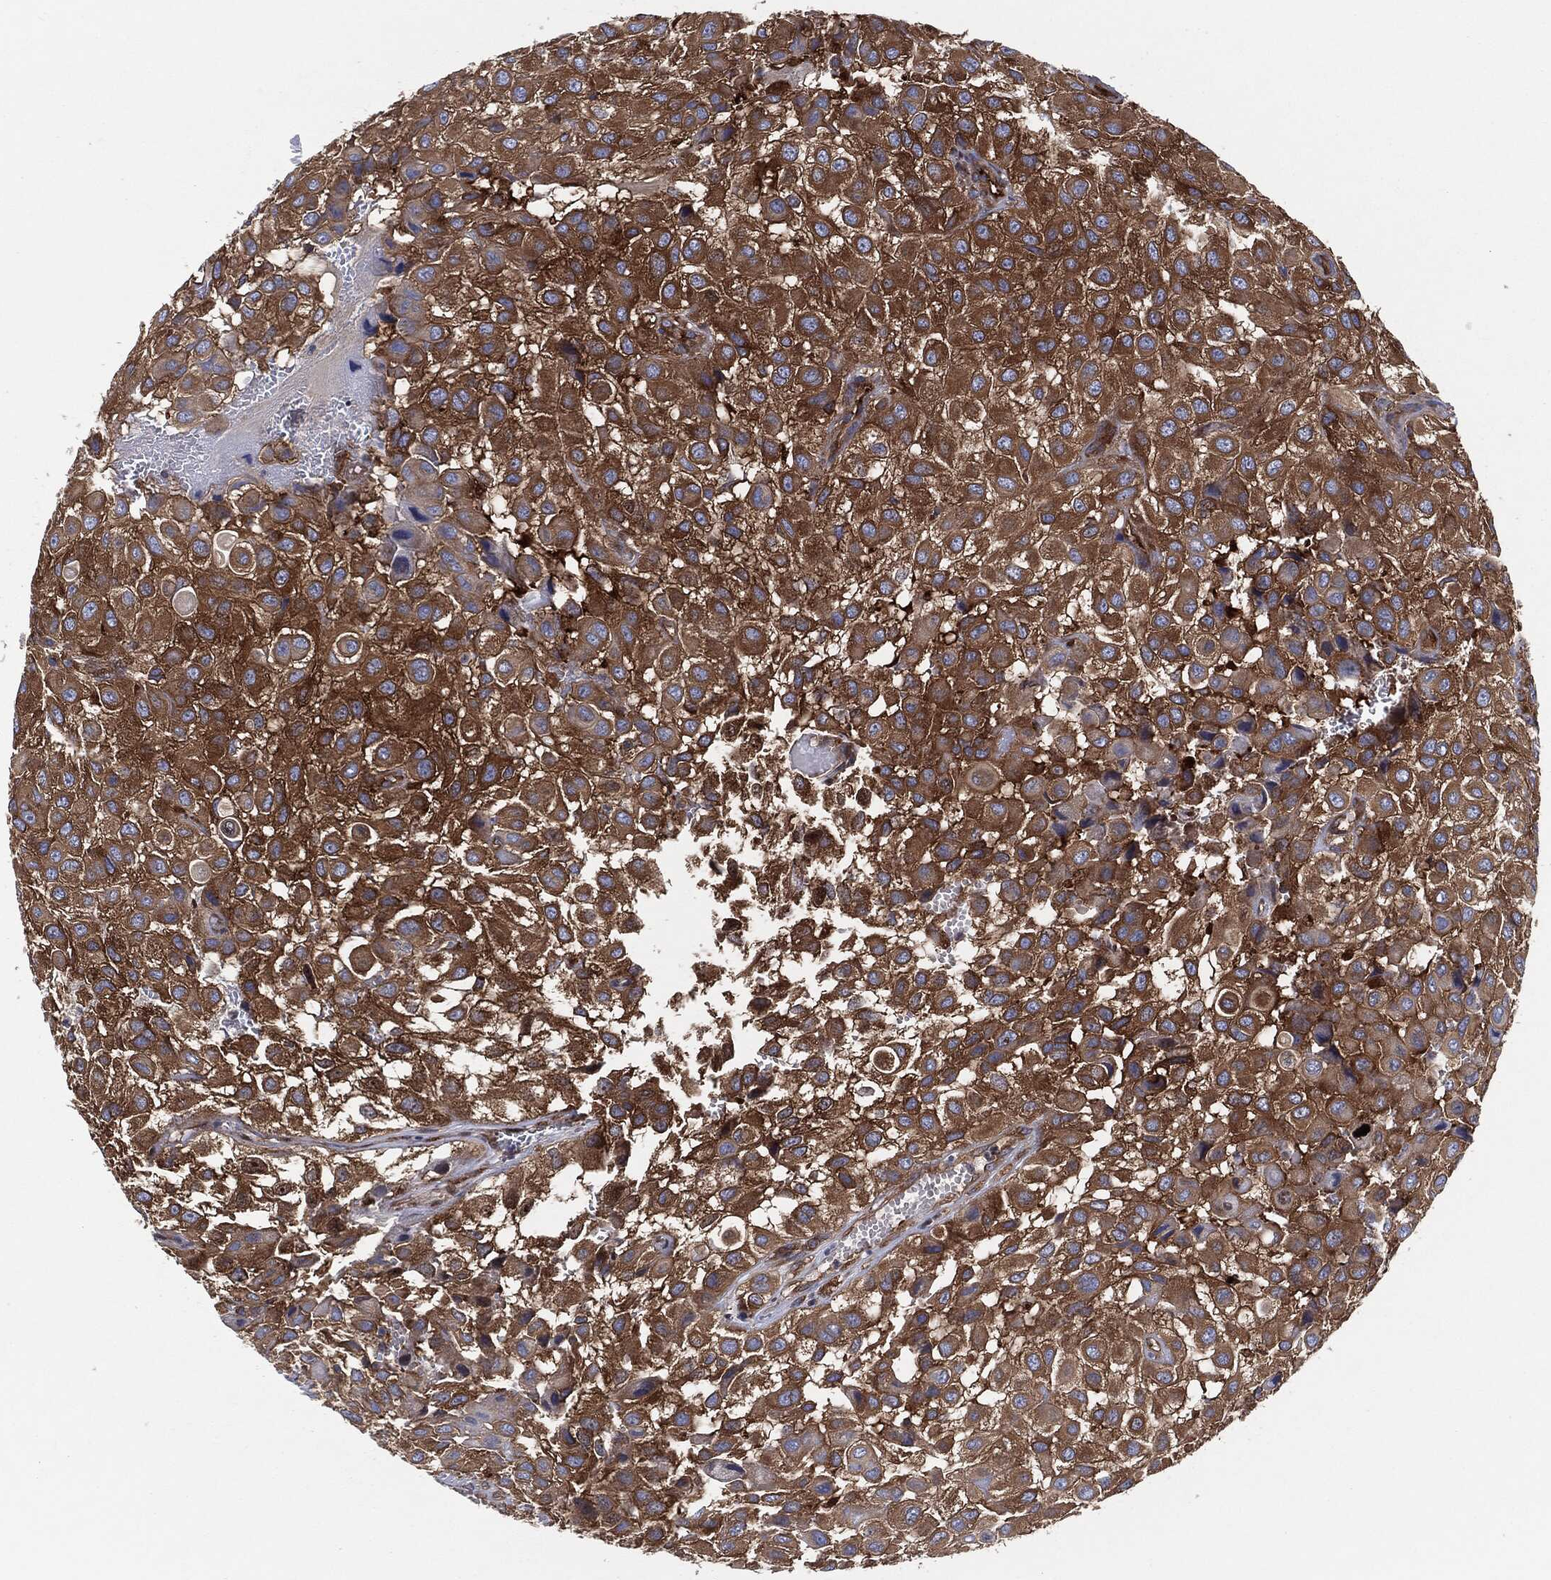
{"staining": {"intensity": "strong", "quantity": ">75%", "location": "cytoplasmic/membranous"}, "tissue": "urothelial cancer", "cell_type": "Tumor cells", "image_type": "cancer", "snomed": [{"axis": "morphology", "description": "Urothelial carcinoma, High grade"}, {"axis": "topography", "description": "Urinary bladder"}], "caption": "Immunohistochemical staining of high-grade urothelial carcinoma reveals strong cytoplasmic/membranous protein positivity in approximately >75% of tumor cells.", "gene": "EIF2S2", "patient": {"sex": "male", "age": 56}}